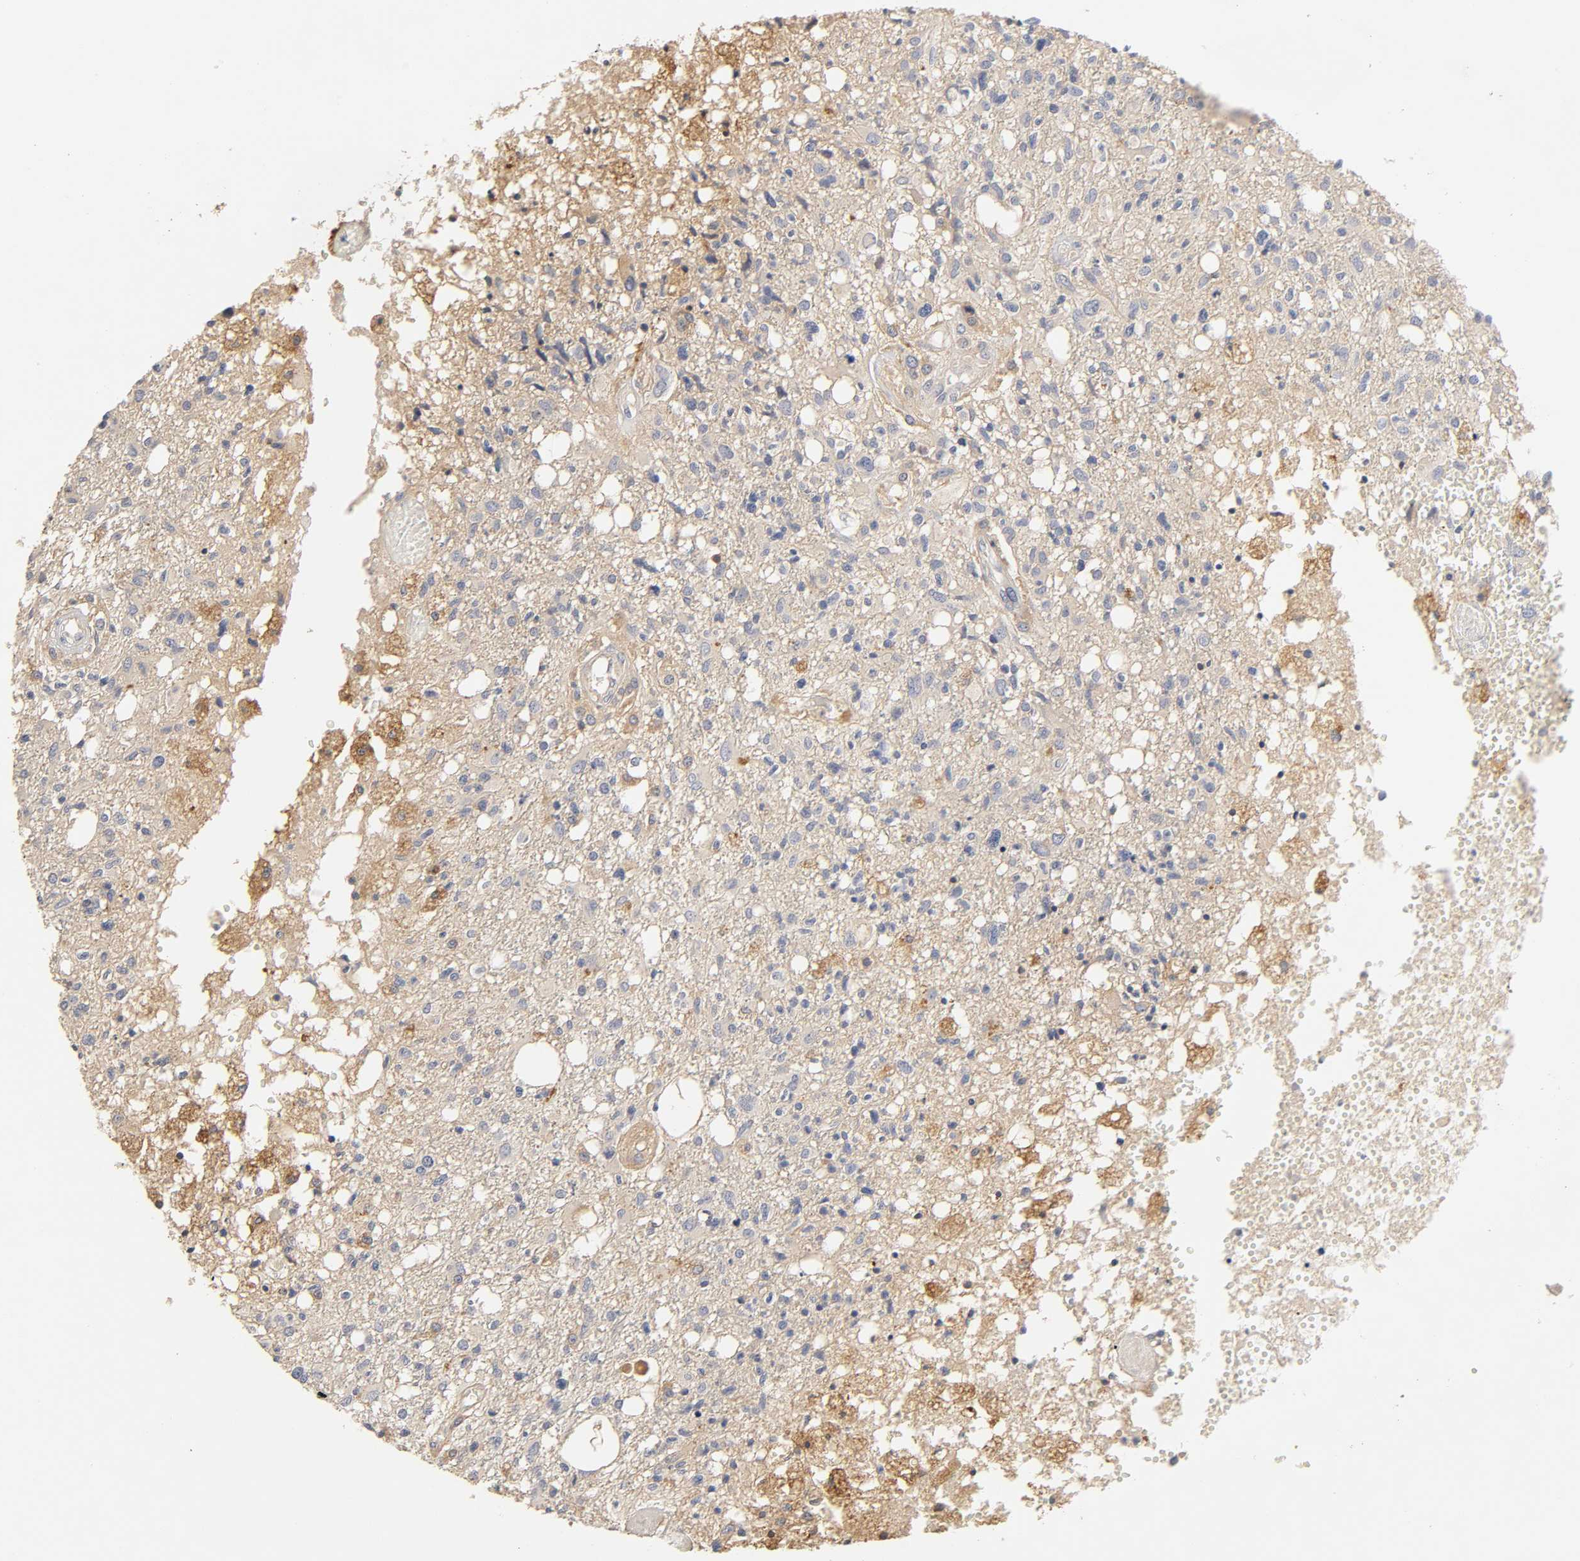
{"staining": {"intensity": "weak", "quantity": "25%-75%", "location": "cytoplasmic/membranous"}, "tissue": "glioma", "cell_type": "Tumor cells", "image_type": "cancer", "snomed": [{"axis": "morphology", "description": "Glioma, malignant, High grade"}, {"axis": "topography", "description": "Cerebral cortex"}], "caption": "Malignant high-grade glioma stained with immunohistochemistry (IHC) reveals weak cytoplasmic/membranous positivity in about 25%-75% of tumor cells.", "gene": "RHOA", "patient": {"sex": "male", "age": 76}}